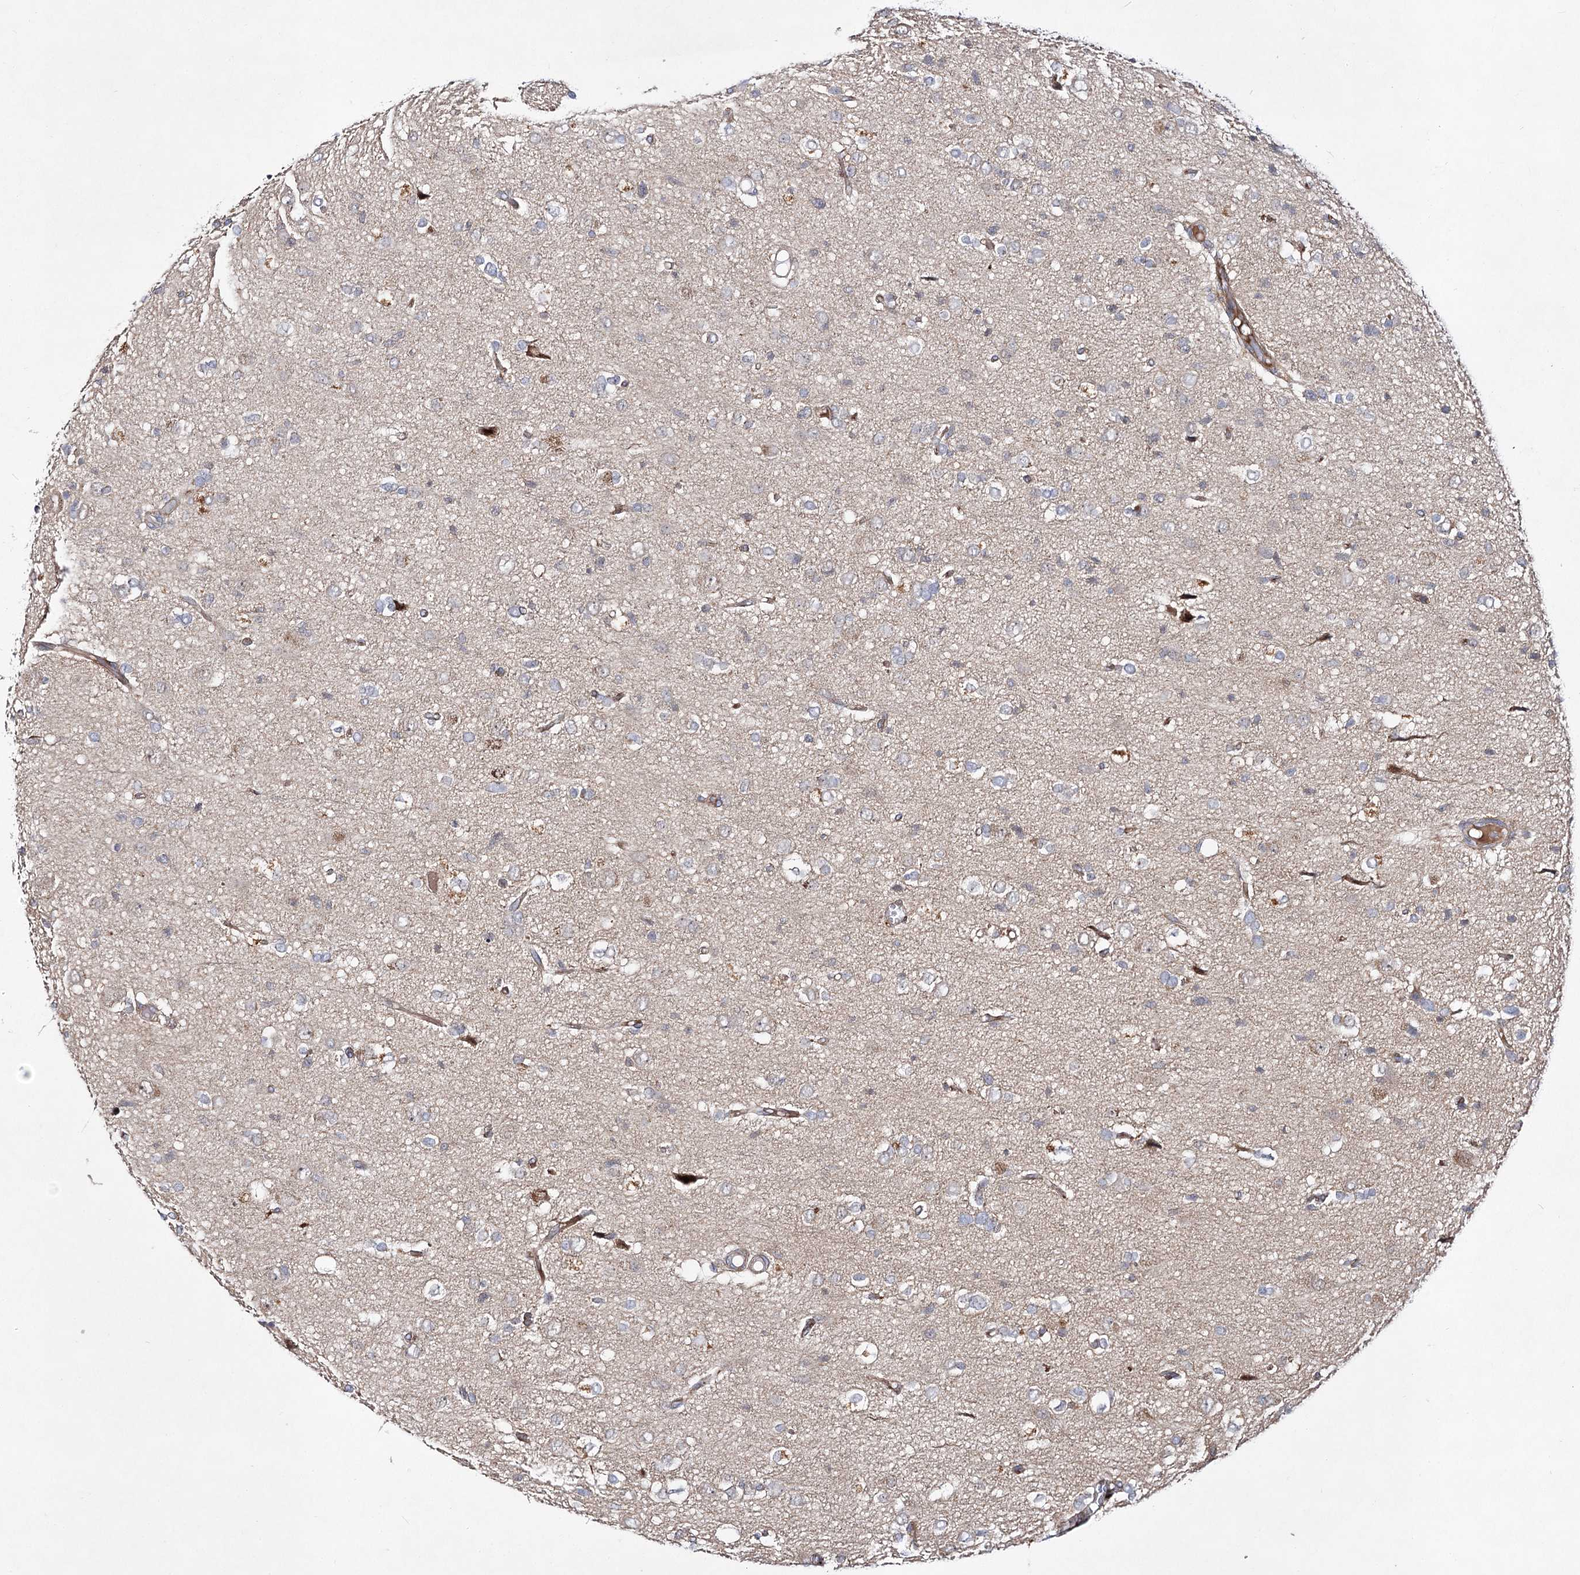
{"staining": {"intensity": "moderate", "quantity": "<25%", "location": "cytoplasmic/membranous"}, "tissue": "glioma", "cell_type": "Tumor cells", "image_type": "cancer", "snomed": [{"axis": "morphology", "description": "Glioma, malignant, High grade"}, {"axis": "topography", "description": "Brain"}], "caption": "Protein staining of glioma tissue demonstrates moderate cytoplasmic/membranous positivity in approximately <25% of tumor cells. (DAB (3,3'-diaminobenzidine) IHC, brown staining for protein, blue staining for nuclei).", "gene": "ARHGAP32", "patient": {"sex": "female", "age": 59}}